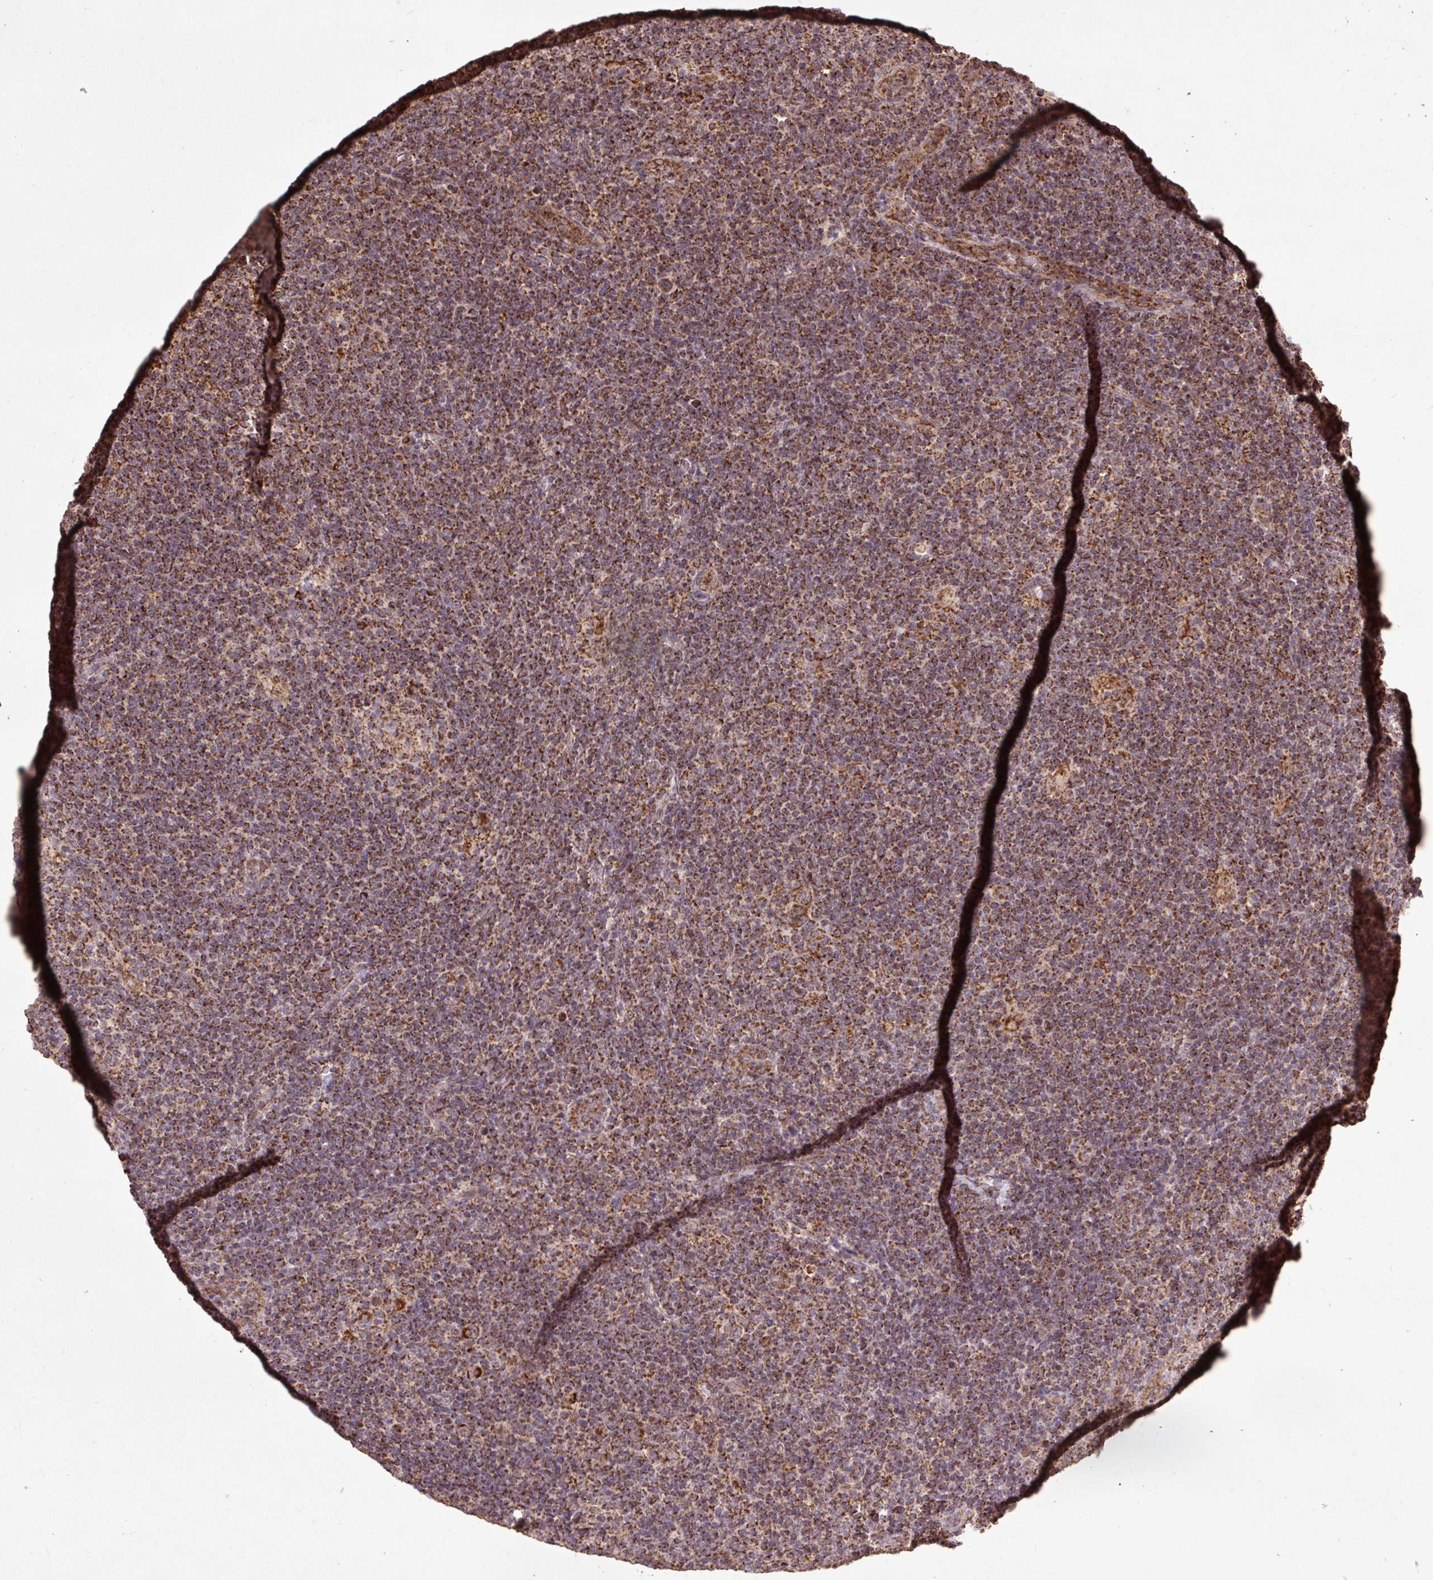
{"staining": {"intensity": "moderate", "quantity": ">75%", "location": "cytoplasmic/membranous"}, "tissue": "lymphoma", "cell_type": "Tumor cells", "image_type": "cancer", "snomed": [{"axis": "morphology", "description": "Hodgkin's disease, NOS"}, {"axis": "topography", "description": "Lymph node"}], "caption": "Protein staining by IHC exhibits moderate cytoplasmic/membranous expression in about >75% of tumor cells in Hodgkin's disease.", "gene": "ATP5F1A", "patient": {"sex": "female", "age": 57}}